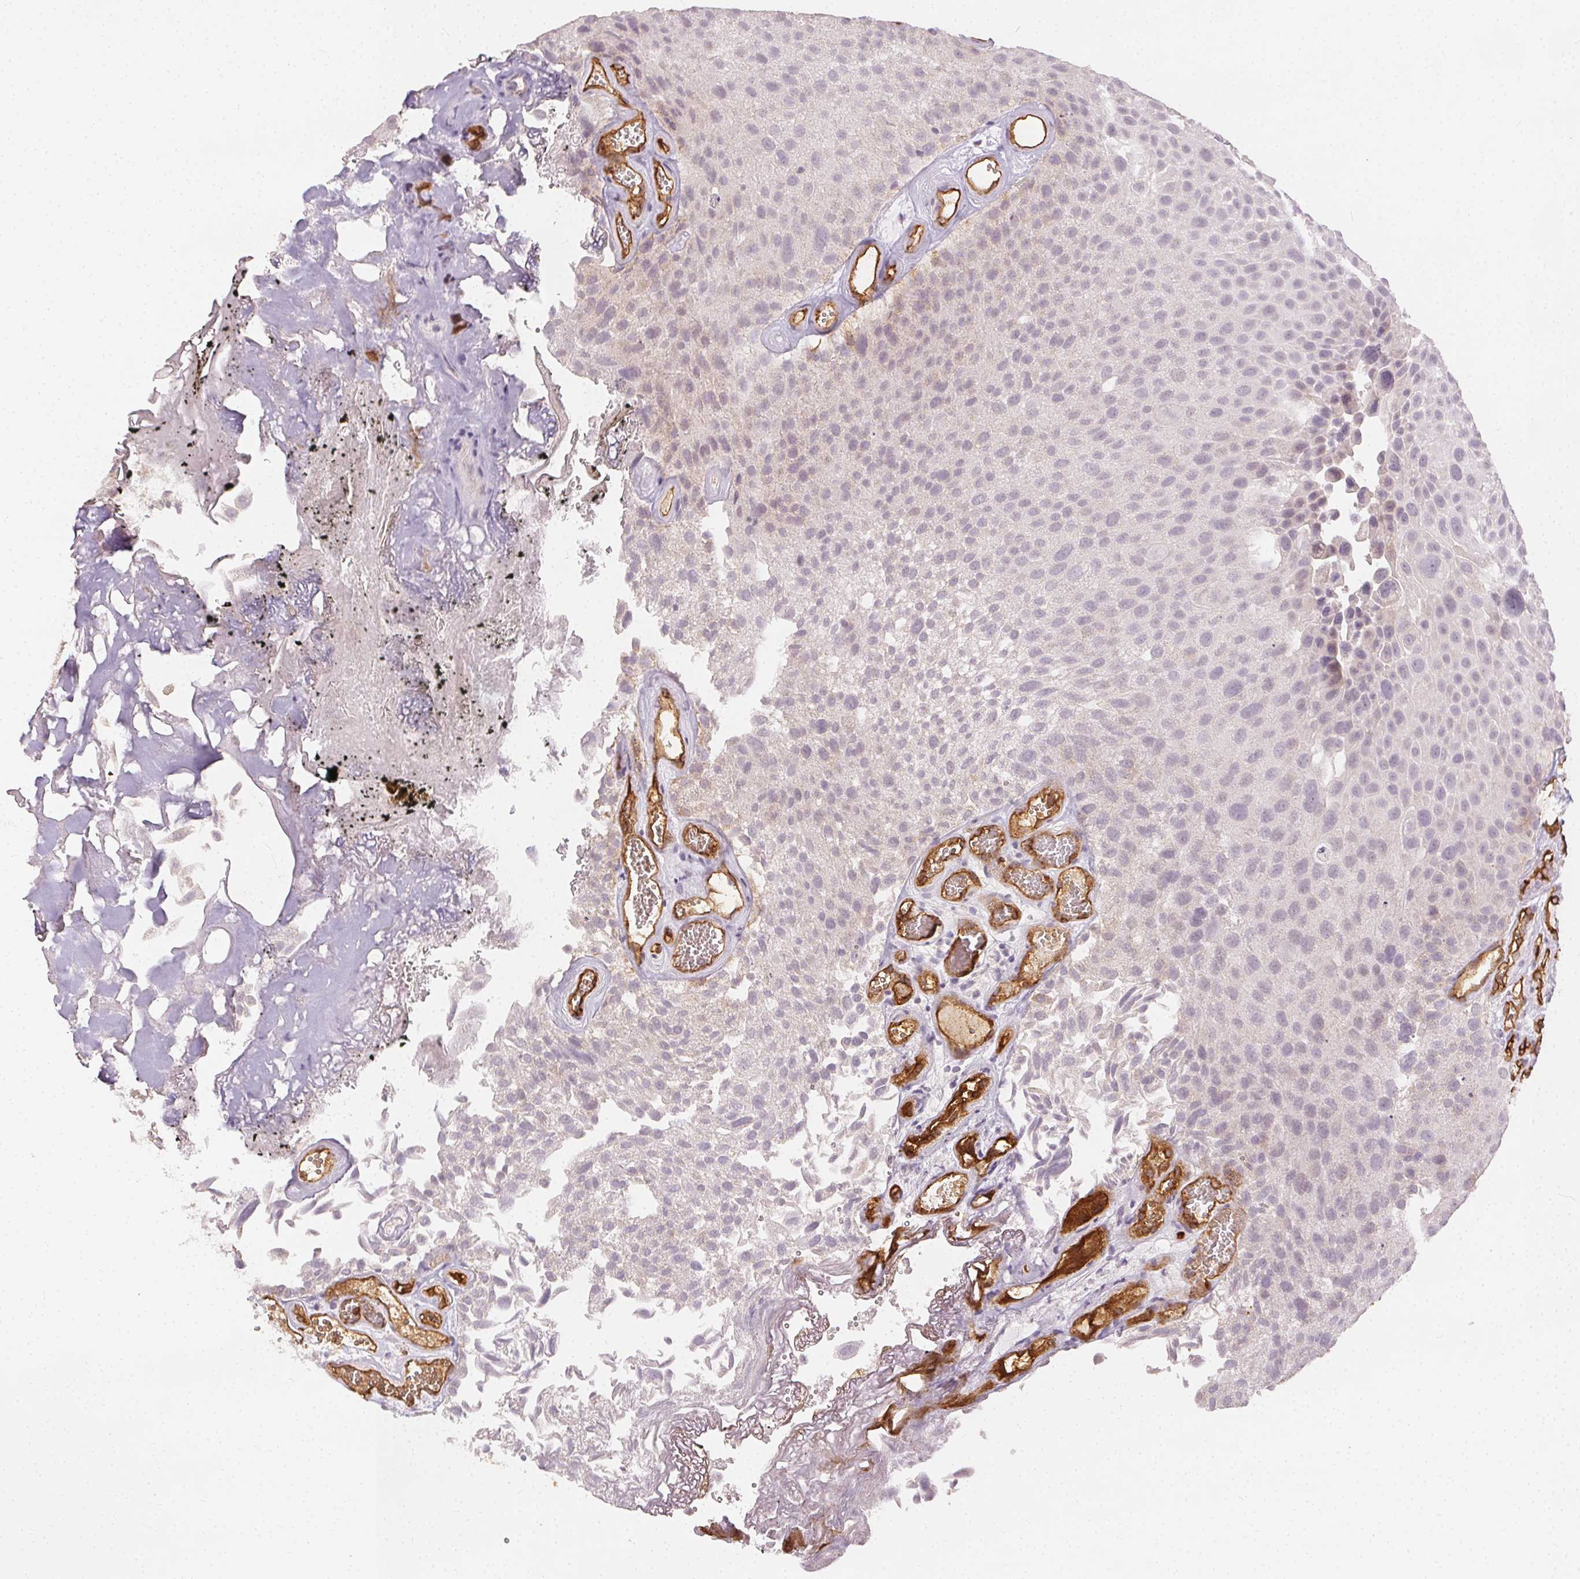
{"staining": {"intensity": "negative", "quantity": "none", "location": "none"}, "tissue": "urothelial cancer", "cell_type": "Tumor cells", "image_type": "cancer", "snomed": [{"axis": "morphology", "description": "Urothelial carcinoma, Low grade"}, {"axis": "topography", "description": "Urinary bladder"}], "caption": "High magnification brightfield microscopy of urothelial cancer stained with DAB (3,3'-diaminobenzidine) (brown) and counterstained with hematoxylin (blue): tumor cells show no significant staining.", "gene": "PODXL", "patient": {"sex": "male", "age": 72}}